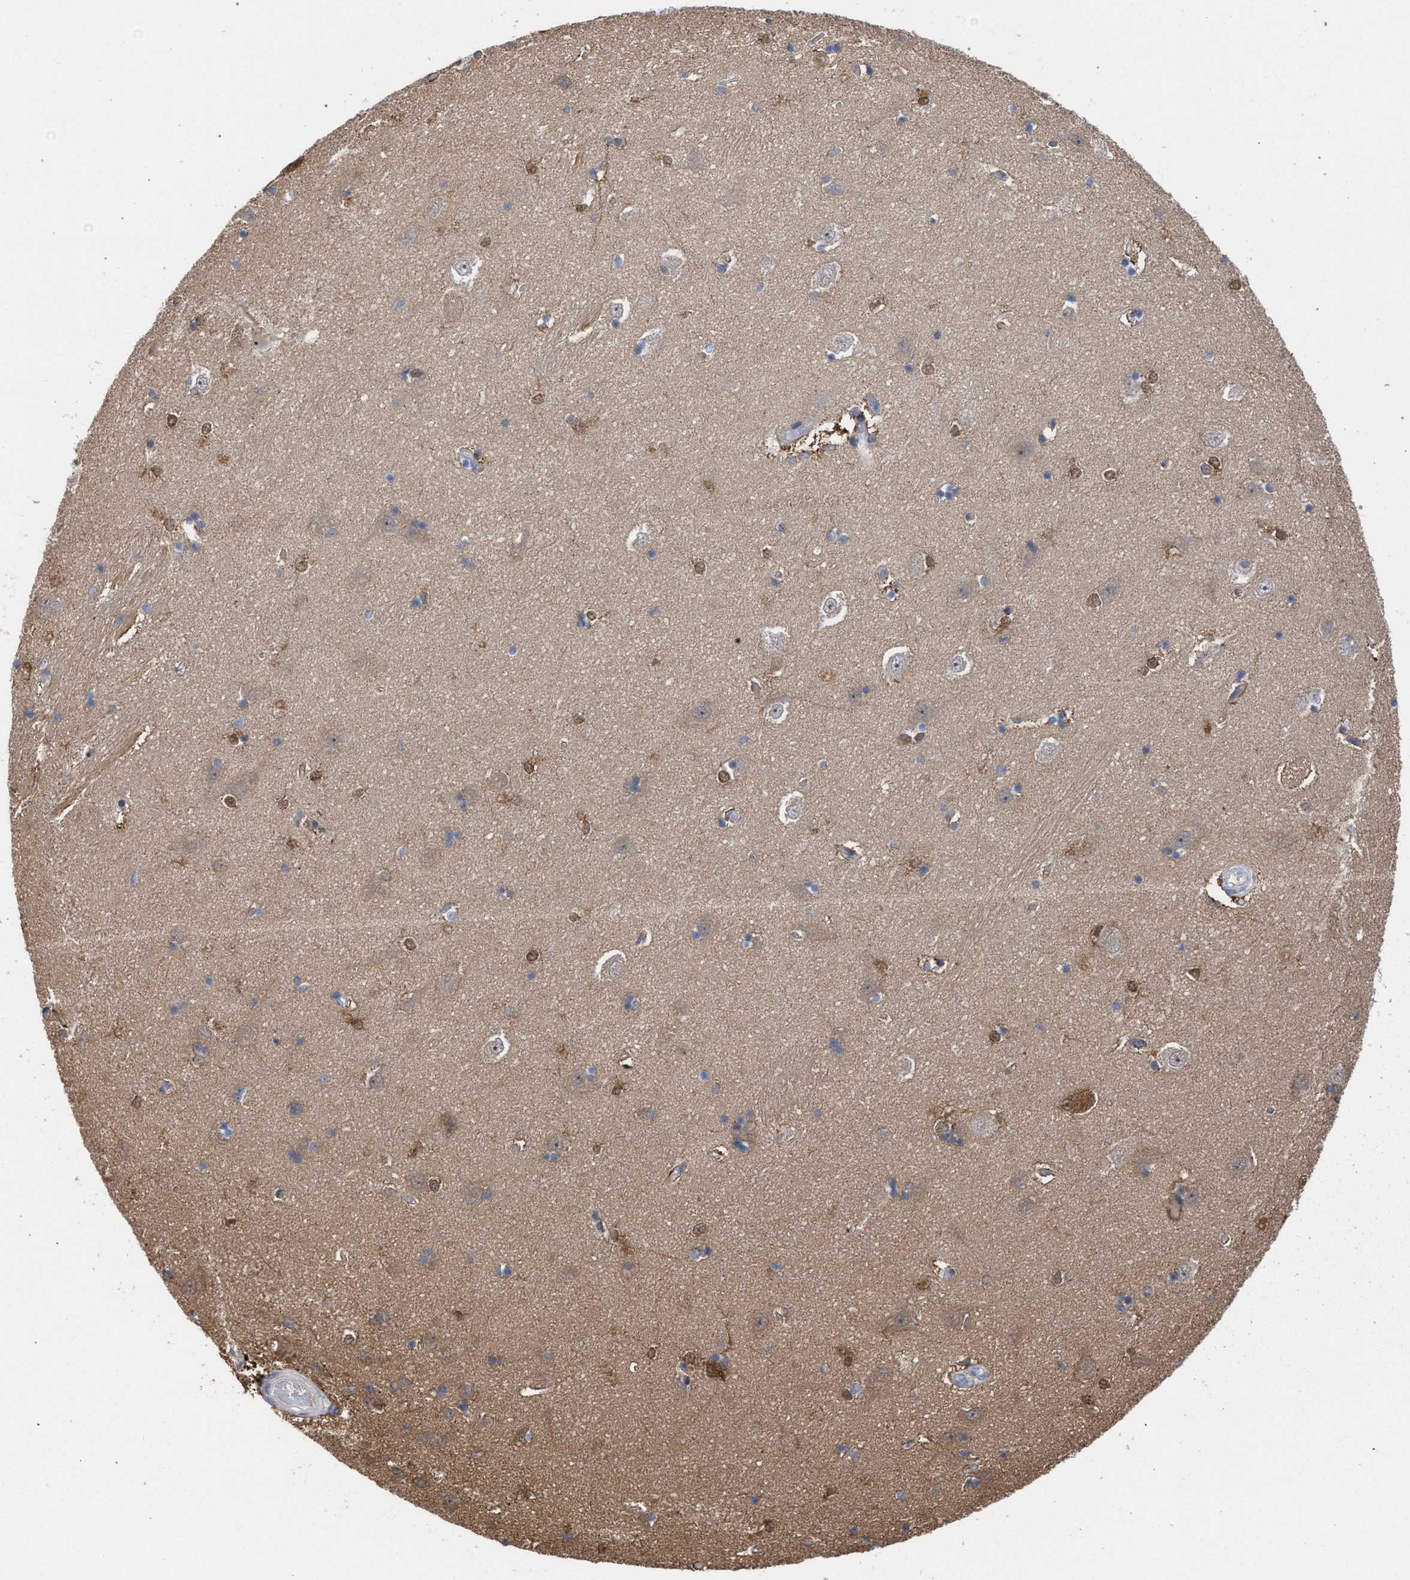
{"staining": {"intensity": "moderate", "quantity": "<25%", "location": "cytoplasmic/membranous"}, "tissue": "hippocampus", "cell_type": "Glial cells", "image_type": "normal", "snomed": [{"axis": "morphology", "description": "Normal tissue, NOS"}, {"axis": "topography", "description": "Hippocampus"}], "caption": "High-magnification brightfield microscopy of benign hippocampus stained with DAB (3,3'-diaminobenzidine) (brown) and counterstained with hematoxylin (blue). glial cells exhibit moderate cytoplasmic/membranous expression is appreciated in approximately<25% of cells.", "gene": "FHOD3", "patient": {"sex": "male", "age": 45}}